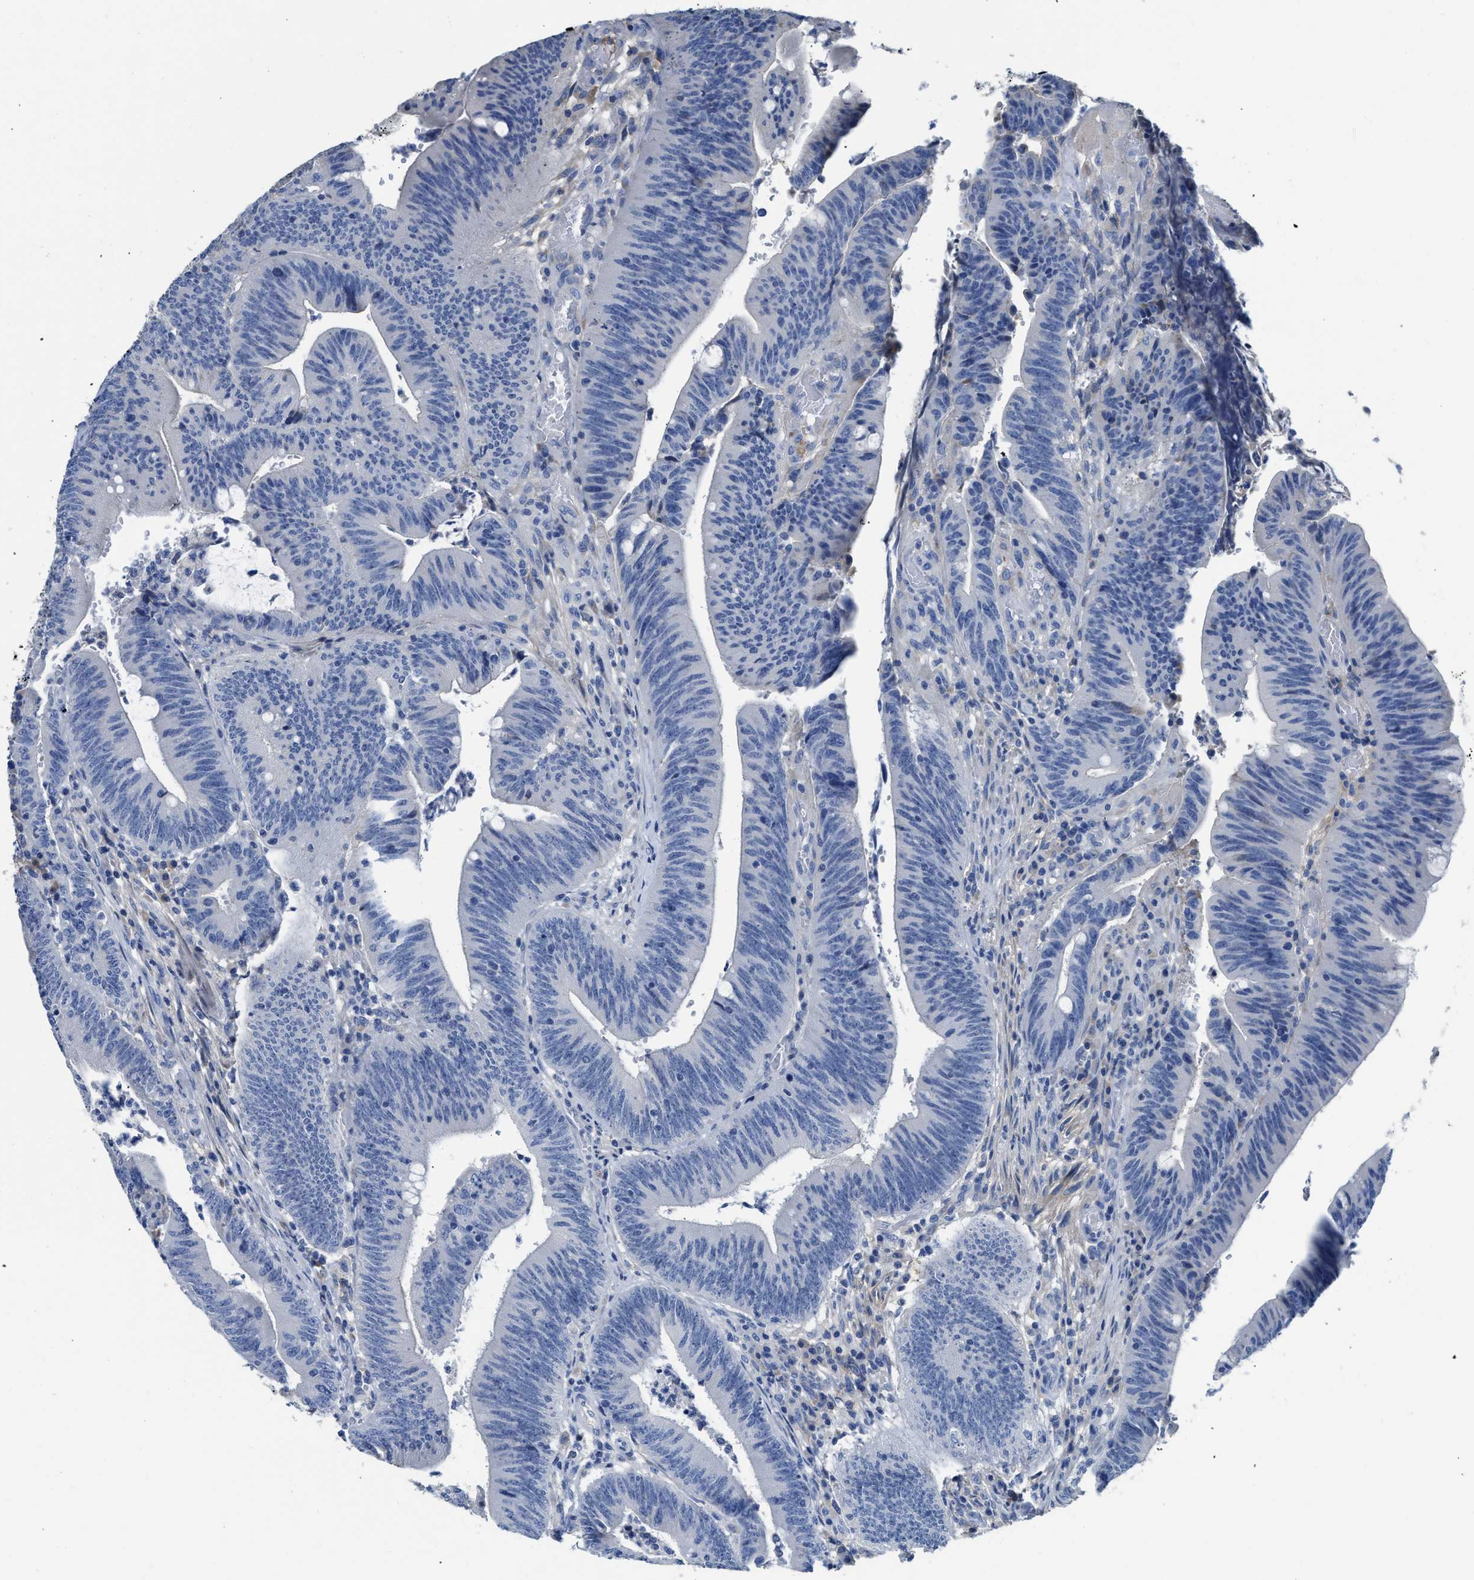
{"staining": {"intensity": "negative", "quantity": "none", "location": "none"}, "tissue": "colorectal cancer", "cell_type": "Tumor cells", "image_type": "cancer", "snomed": [{"axis": "morphology", "description": "Normal tissue, NOS"}, {"axis": "morphology", "description": "Adenocarcinoma, NOS"}, {"axis": "topography", "description": "Rectum"}], "caption": "IHC histopathology image of human colorectal cancer (adenocarcinoma) stained for a protein (brown), which demonstrates no expression in tumor cells.", "gene": "C1S", "patient": {"sex": "female", "age": 66}}